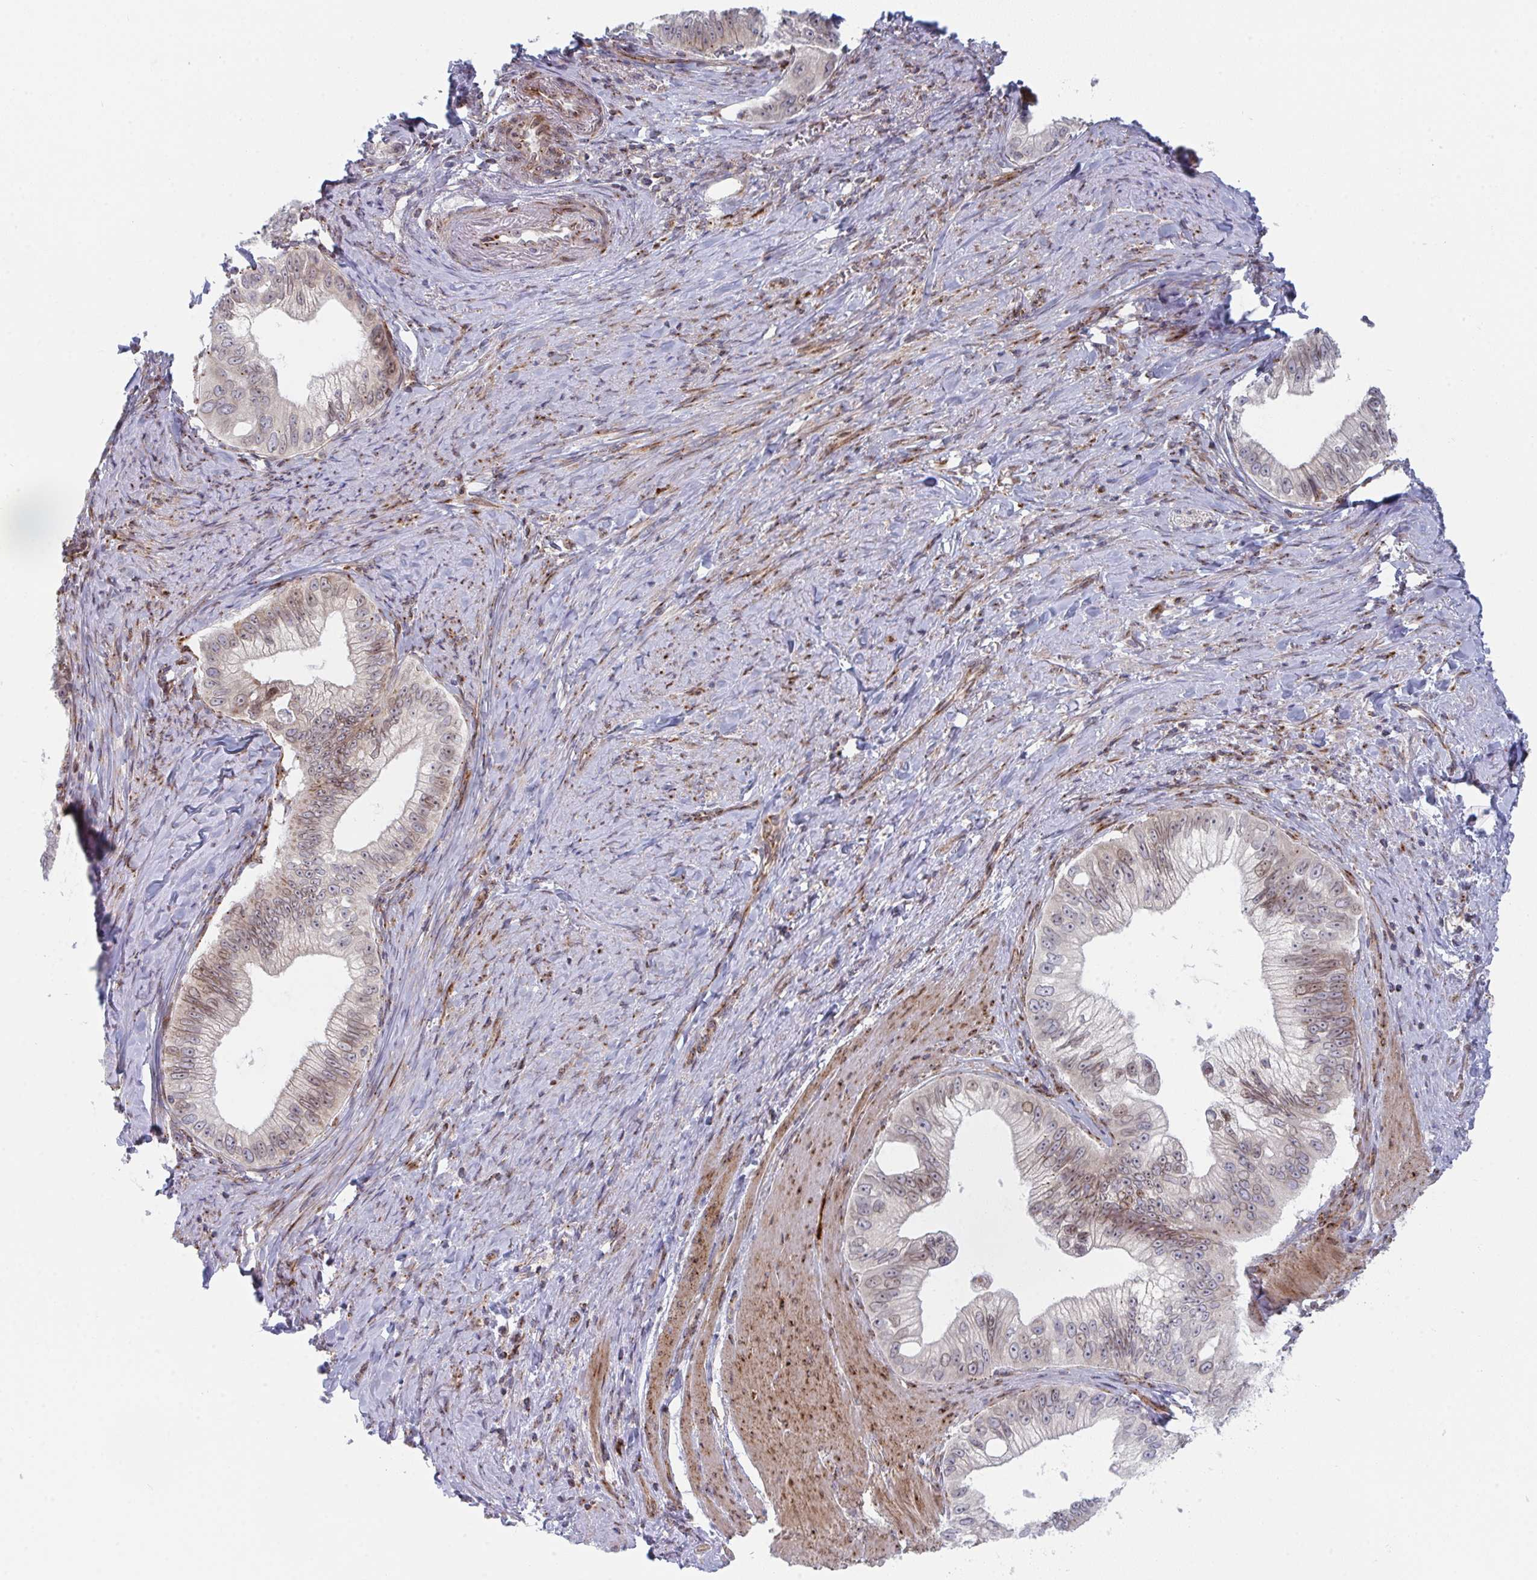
{"staining": {"intensity": "weak", "quantity": "25%-75%", "location": "cytoplasmic/membranous,nuclear"}, "tissue": "pancreatic cancer", "cell_type": "Tumor cells", "image_type": "cancer", "snomed": [{"axis": "morphology", "description": "Adenocarcinoma, NOS"}, {"axis": "topography", "description": "Pancreas"}], "caption": "Pancreatic cancer (adenocarcinoma) stained for a protein (brown) exhibits weak cytoplasmic/membranous and nuclear positive expression in about 25%-75% of tumor cells.", "gene": "PRKCH", "patient": {"sex": "male", "age": 70}}